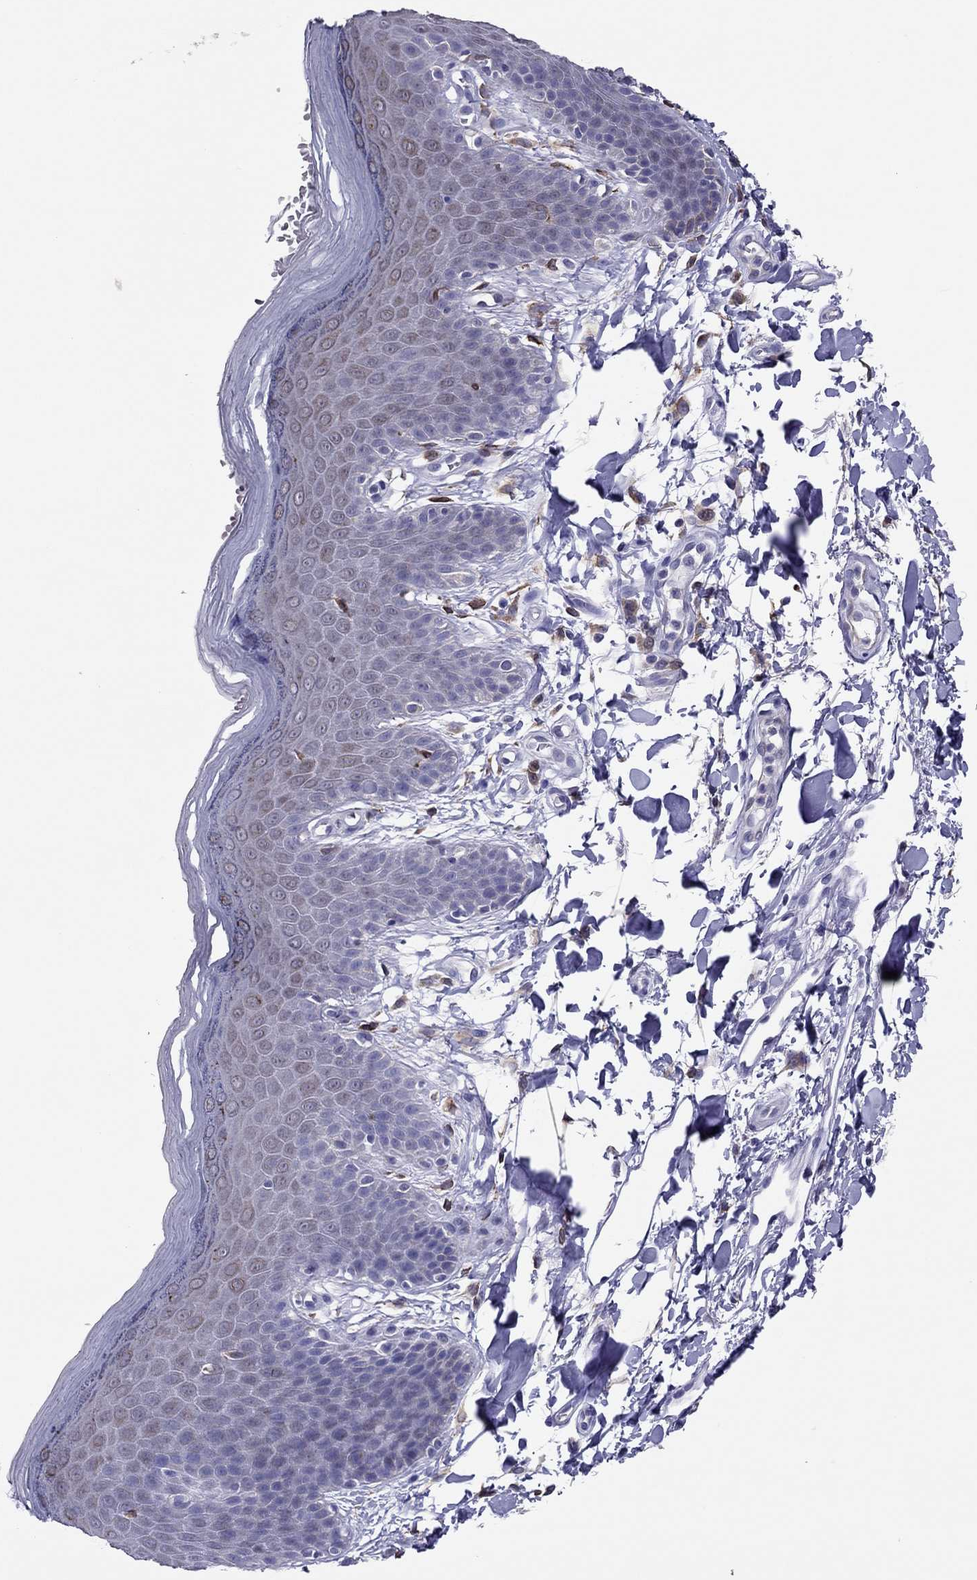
{"staining": {"intensity": "negative", "quantity": "none", "location": "none"}, "tissue": "skin", "cell_type": "Epidermal cells", "image_type": "normal", "snomed": [{"axis": "morphology", "description": "Normal tissue, NOS"}, {"axis": "topography", "description": "Anal"}], "caption": "Immunohistochemistry histopathology image of normal human skin stained for a protein (brown), which exhibits no expression in epidermal cells.", "gene": "ADORA2A", "patient": {"sex": "male", "age": 53}}